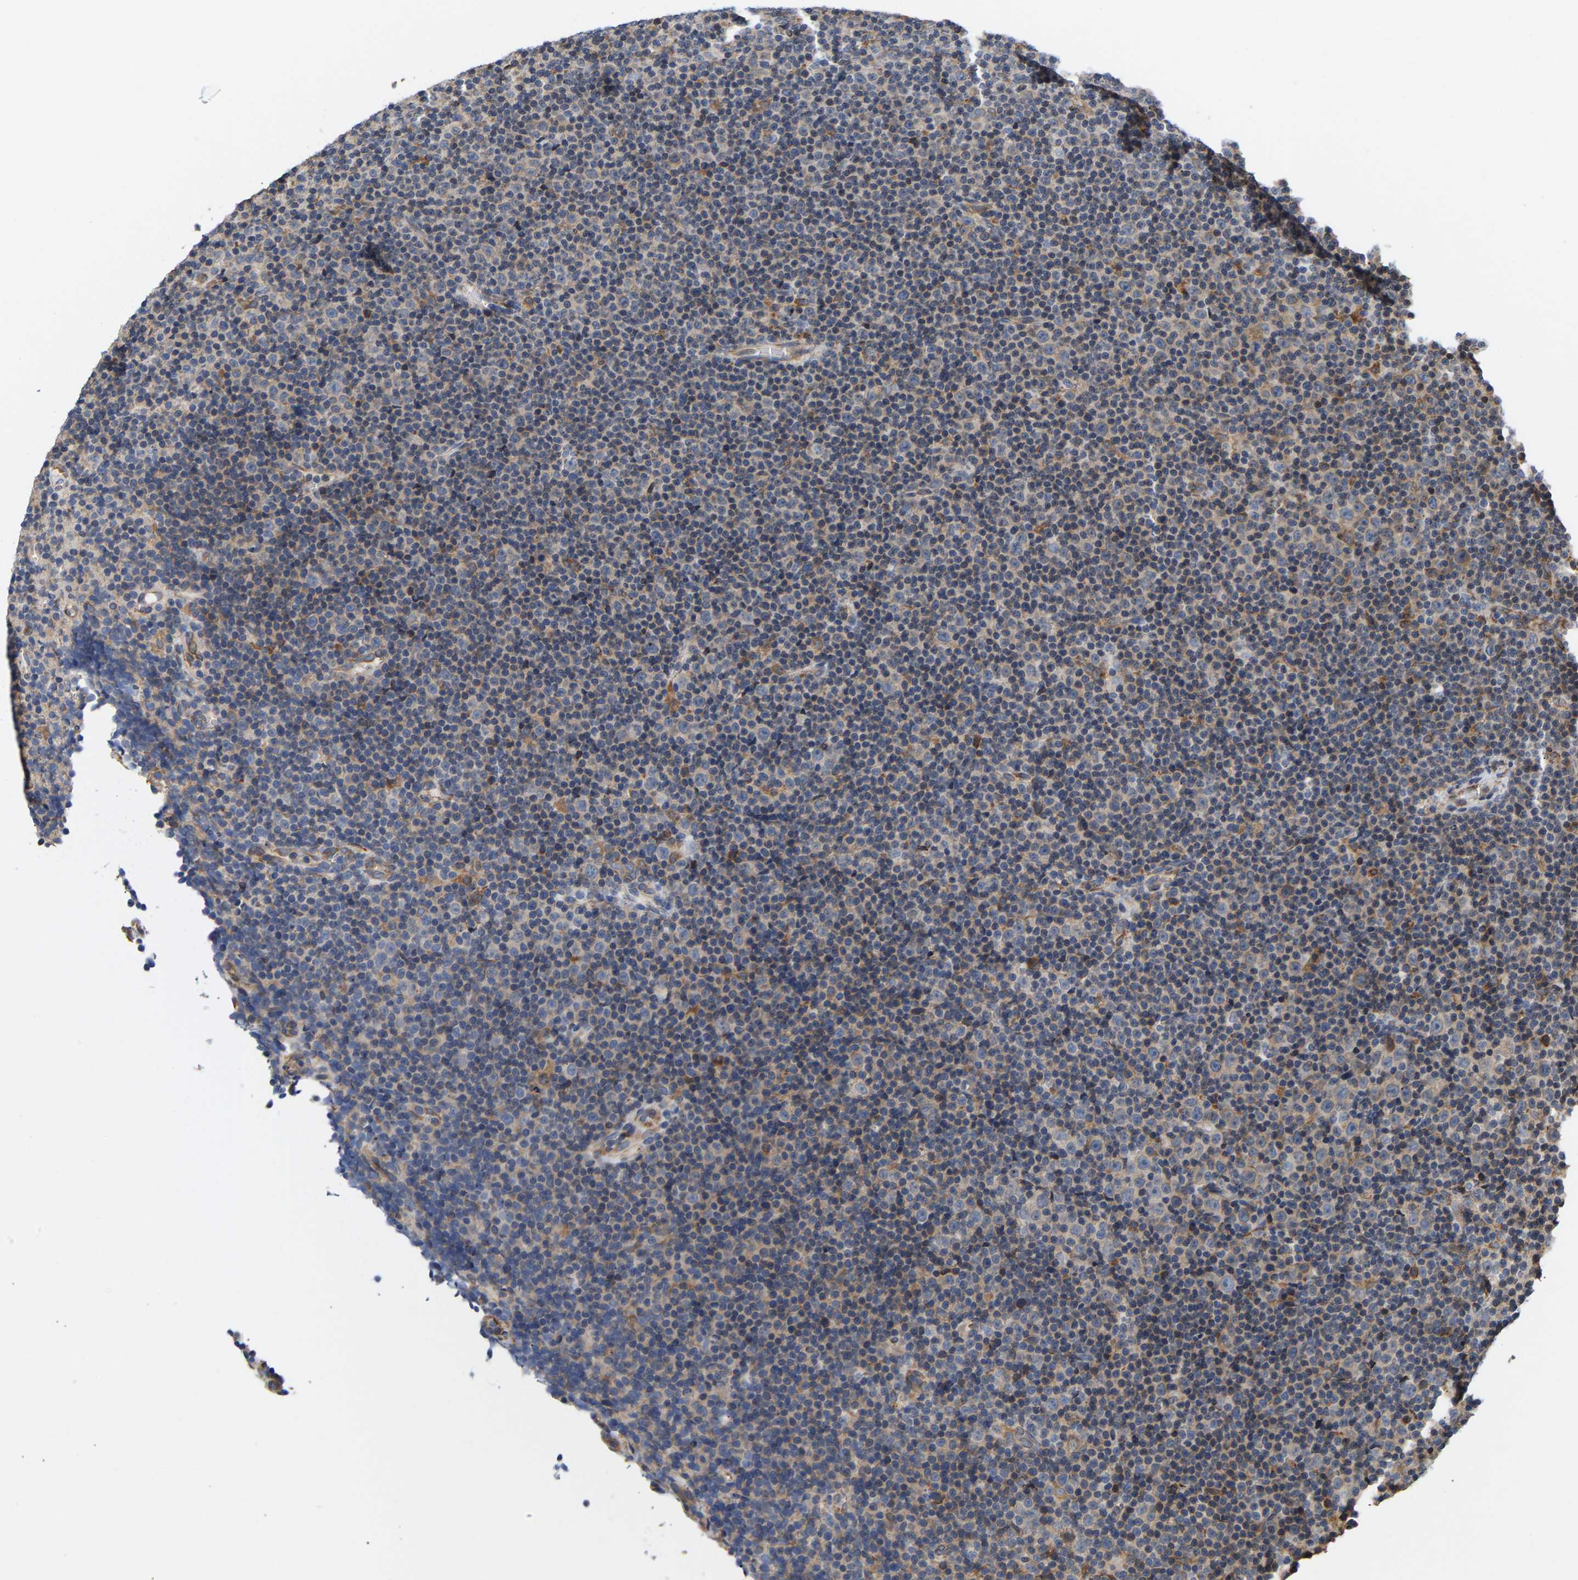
{"staining": {"intensity": "negative", "quantity": "none", "location": "none"}, "tissue": "lymphoma", "cell_type": "Tumor cells", "image_type": "cancer", "snomed": [{"axis": "morphology", "description": "Malignant lymphoma, non-Hodgkin's type, Low grade"}, {"axis": "topography", "description": "Lymph node"}], "caption": "The micrograph reveals no staining of tumor cells in malignant lymphoma, non-Hodgkin's type (low-grade).", "gene": "ARAP1", "patient": {"sex": "female", "age": 67}}